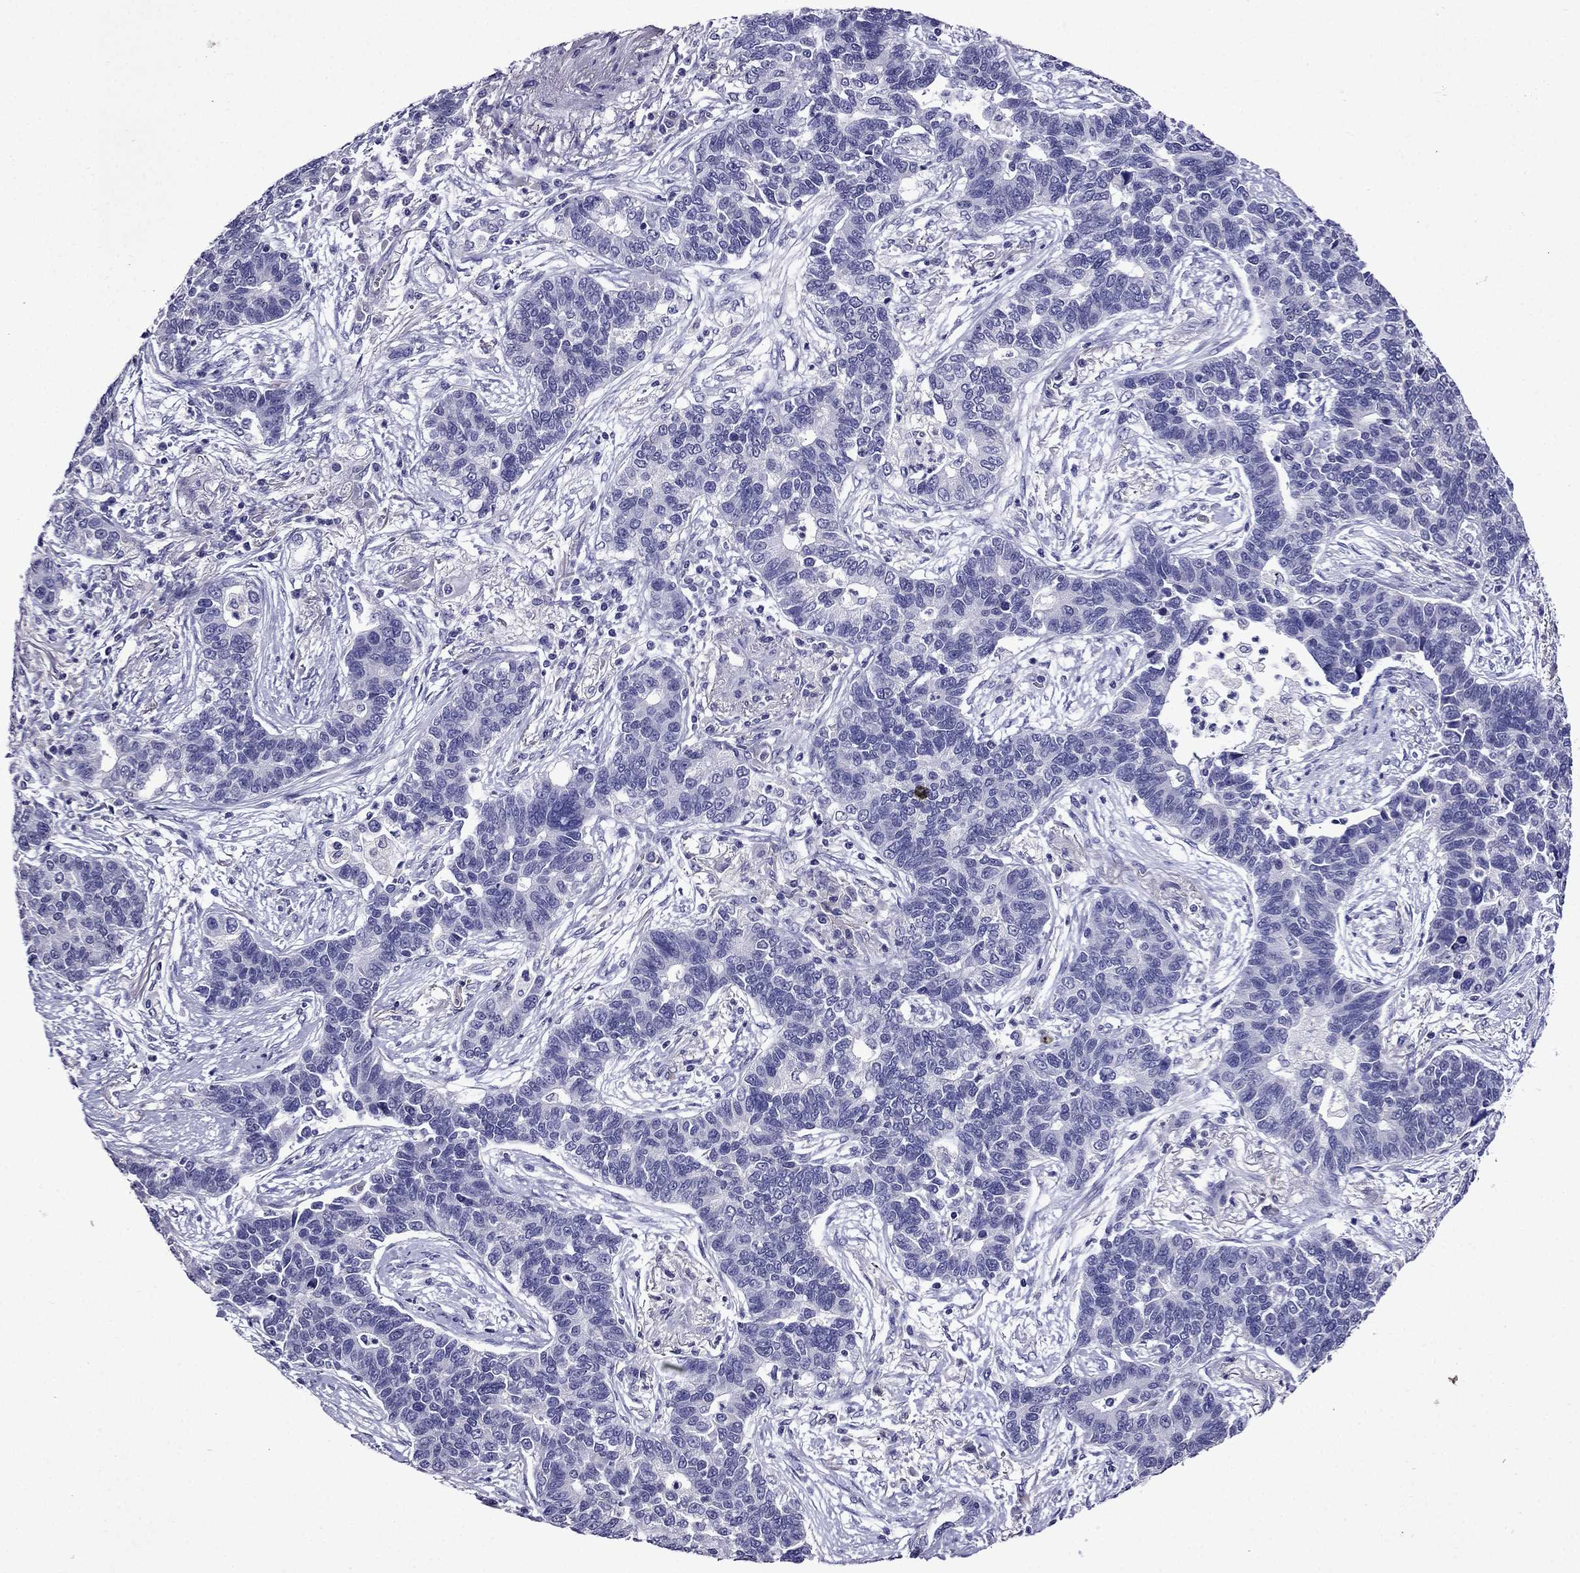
{"staining": {"intensity": "negative", "quantity": "none", "location": "none"}, "tissue": "lung cancer", "cell_type": "Tumor cells", "image_type": "cancer", "snomed": [{"axis": "morphology", "description": "Adenocarcinoma, NOS"}, {"axis": "topography", "description": "Lung"}], "caption": "High power microscopy image of an immunohistochemistry image of adenocarcinoma (lung), revealing no significant staining in tumor cells. The staining was performed using DAB to visualize the protein expression in brown, while the nuclei were stained in blue with hematoxylin (Magnification: 20x).", "gene": "DNAH17", "patient": {"sex": "female", "age": 57}}